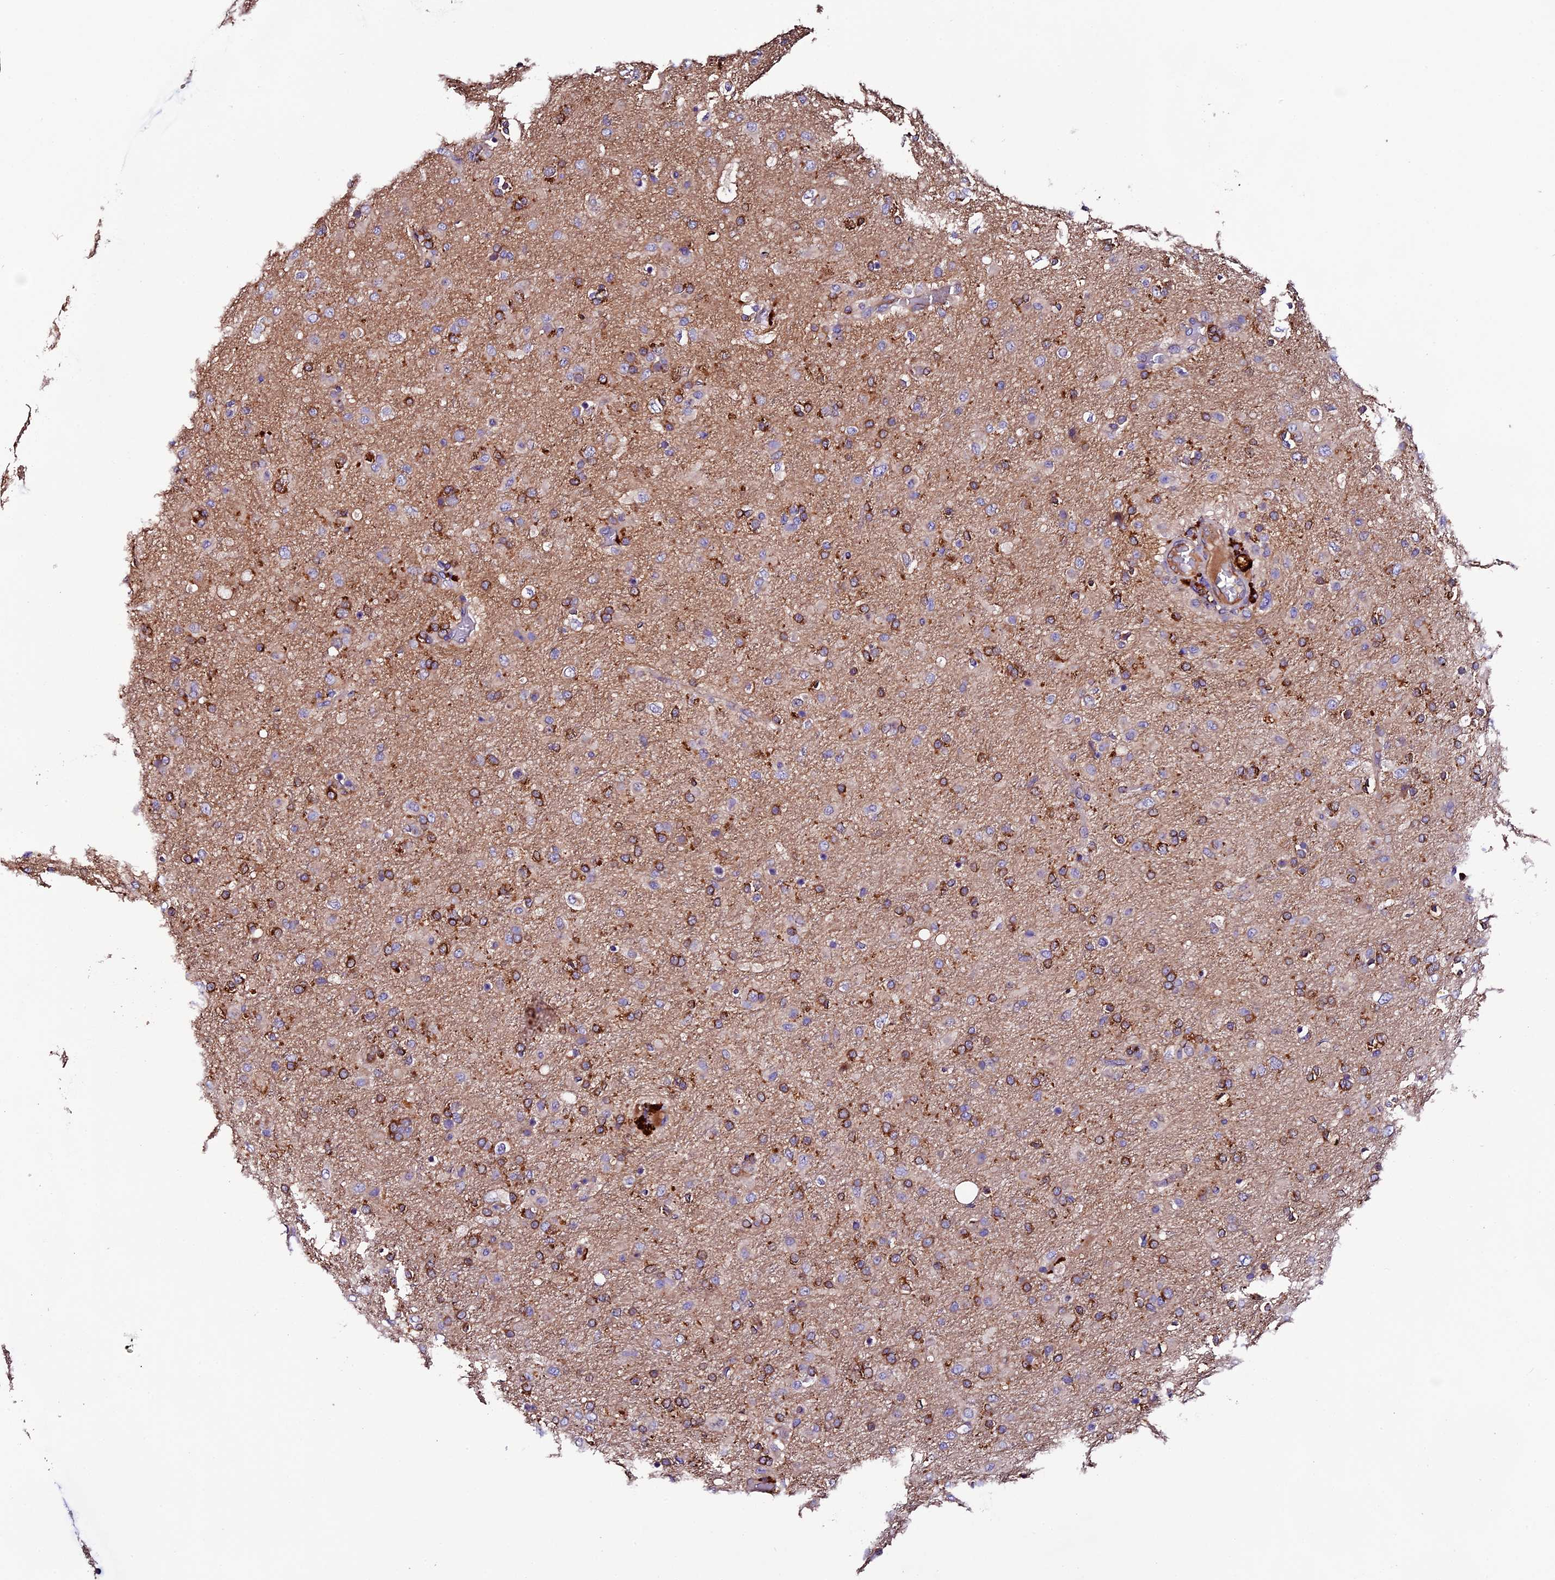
{"staining": {"intensity": "moderate", "quantity": "25%-75%", "location": "cytoplasmic/membranous"}, "tissue": "glioma", "cell_type": "Tumor cells", "image_type": "cancer", "snomed": [{"axis": "morphology", "description": "Glioma, malignant, Low grade"}, {"axis": "topography", "description": "Brain"}], "caption": "Tumor cells show medium levels of moderate cytoplasmic/membranous expression in approximately 25%-75% of cells in human malignant glioma (low-grade).", "gene": "CLN5", "patient": {"sex": "male", "age": 65}}